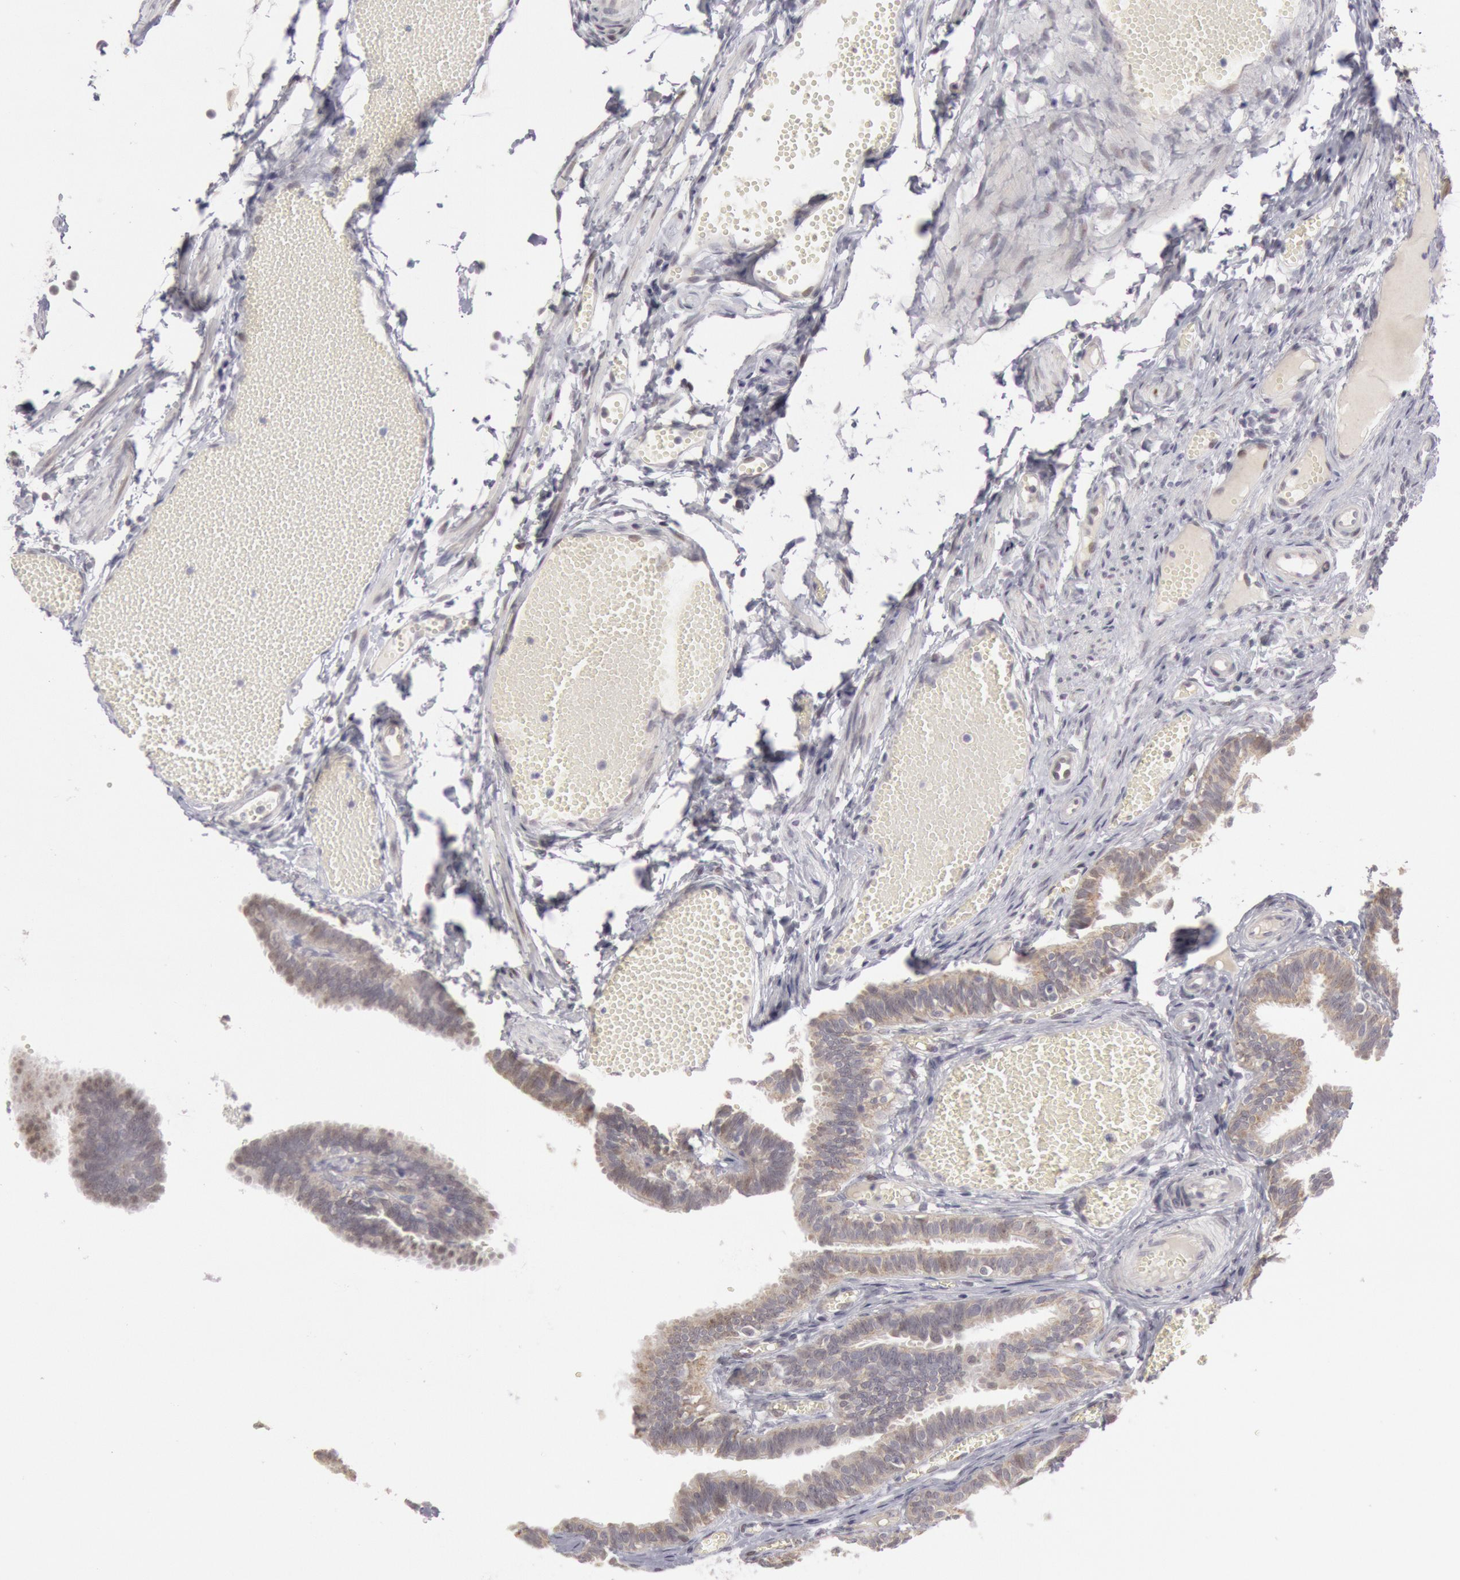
{"staining": {"intensity": "weak", "quantity": ">75%", "location": "cytoplasmic/membranous"}, "tissue": "fallopian tube", "cell_type": "Glandular cells", "image_type": "normal", "snomed": [{"axis": "morphology", "description": "Normal tissue, NOS"}, {"axis": "topography", "description": "Fallopian tube"}], "caption": "Human fallopian tube stained for a protein (brown) shows weak cytoplasmic/membranous positive positivity in approximately >75% of glandular cells.", "gene": "JOSD1", "patient": {"sex": "female", "age": 29}}